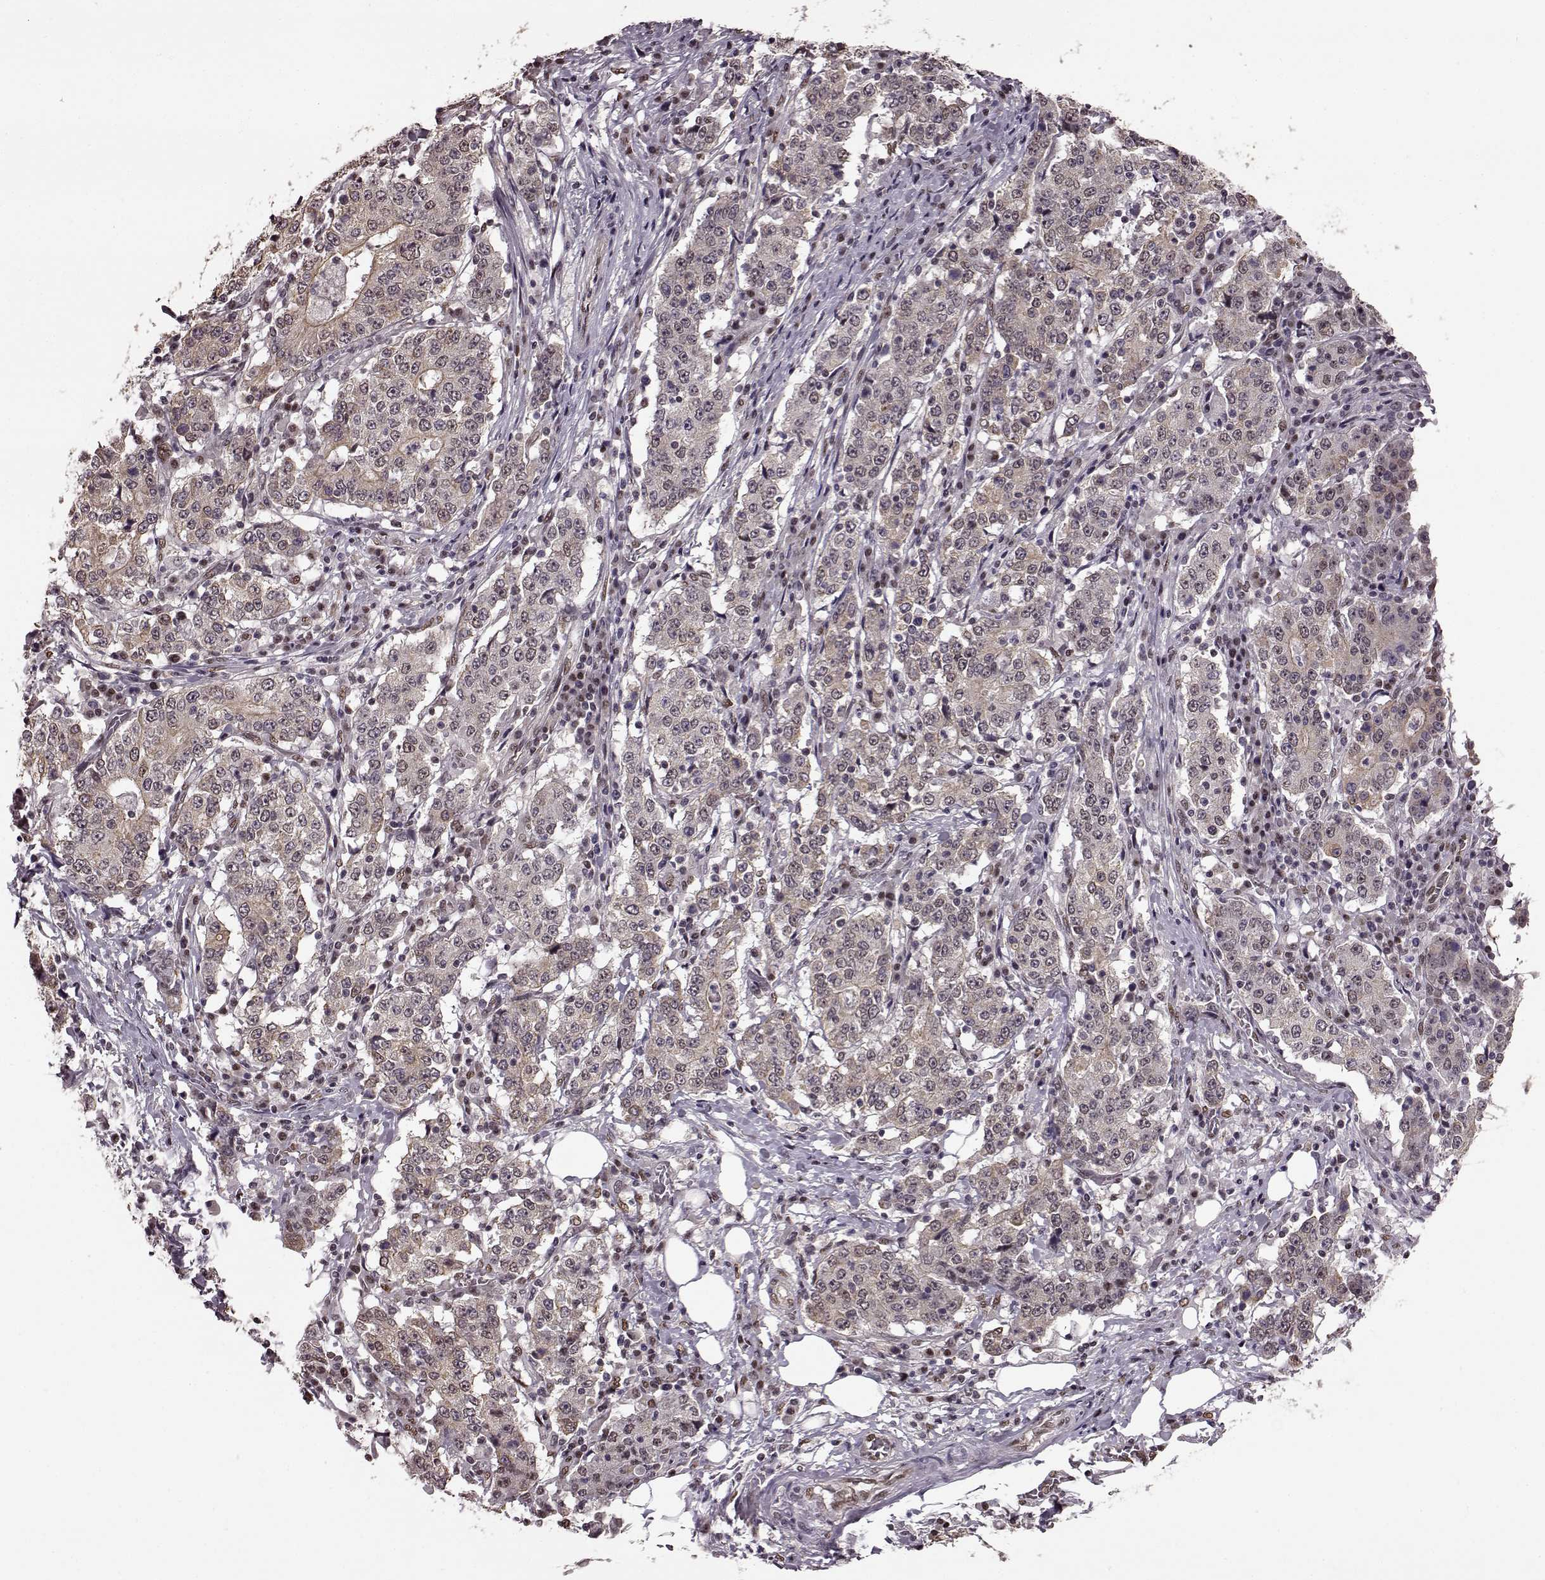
{"staining": {"intensity": "weak", "quantity": ">75%", "location": "cytoplasmic/membranous"}, "tissue": "stomach cancer", "cell_type": "Tumor cells", "image_type": "cancer", "snomed": [{"axis": "morphology", "description": "Adenocarcinoma, NOS"}, {"axis": "topography", "description": "Stomach"}], "caption": "Stomach adenocarcinoma tissue reveals weak cytoplasmic/membranous positivity in about >75% of tumor cells", "gene": "FTO", "patient": {"sex": "male", "age": 59}}